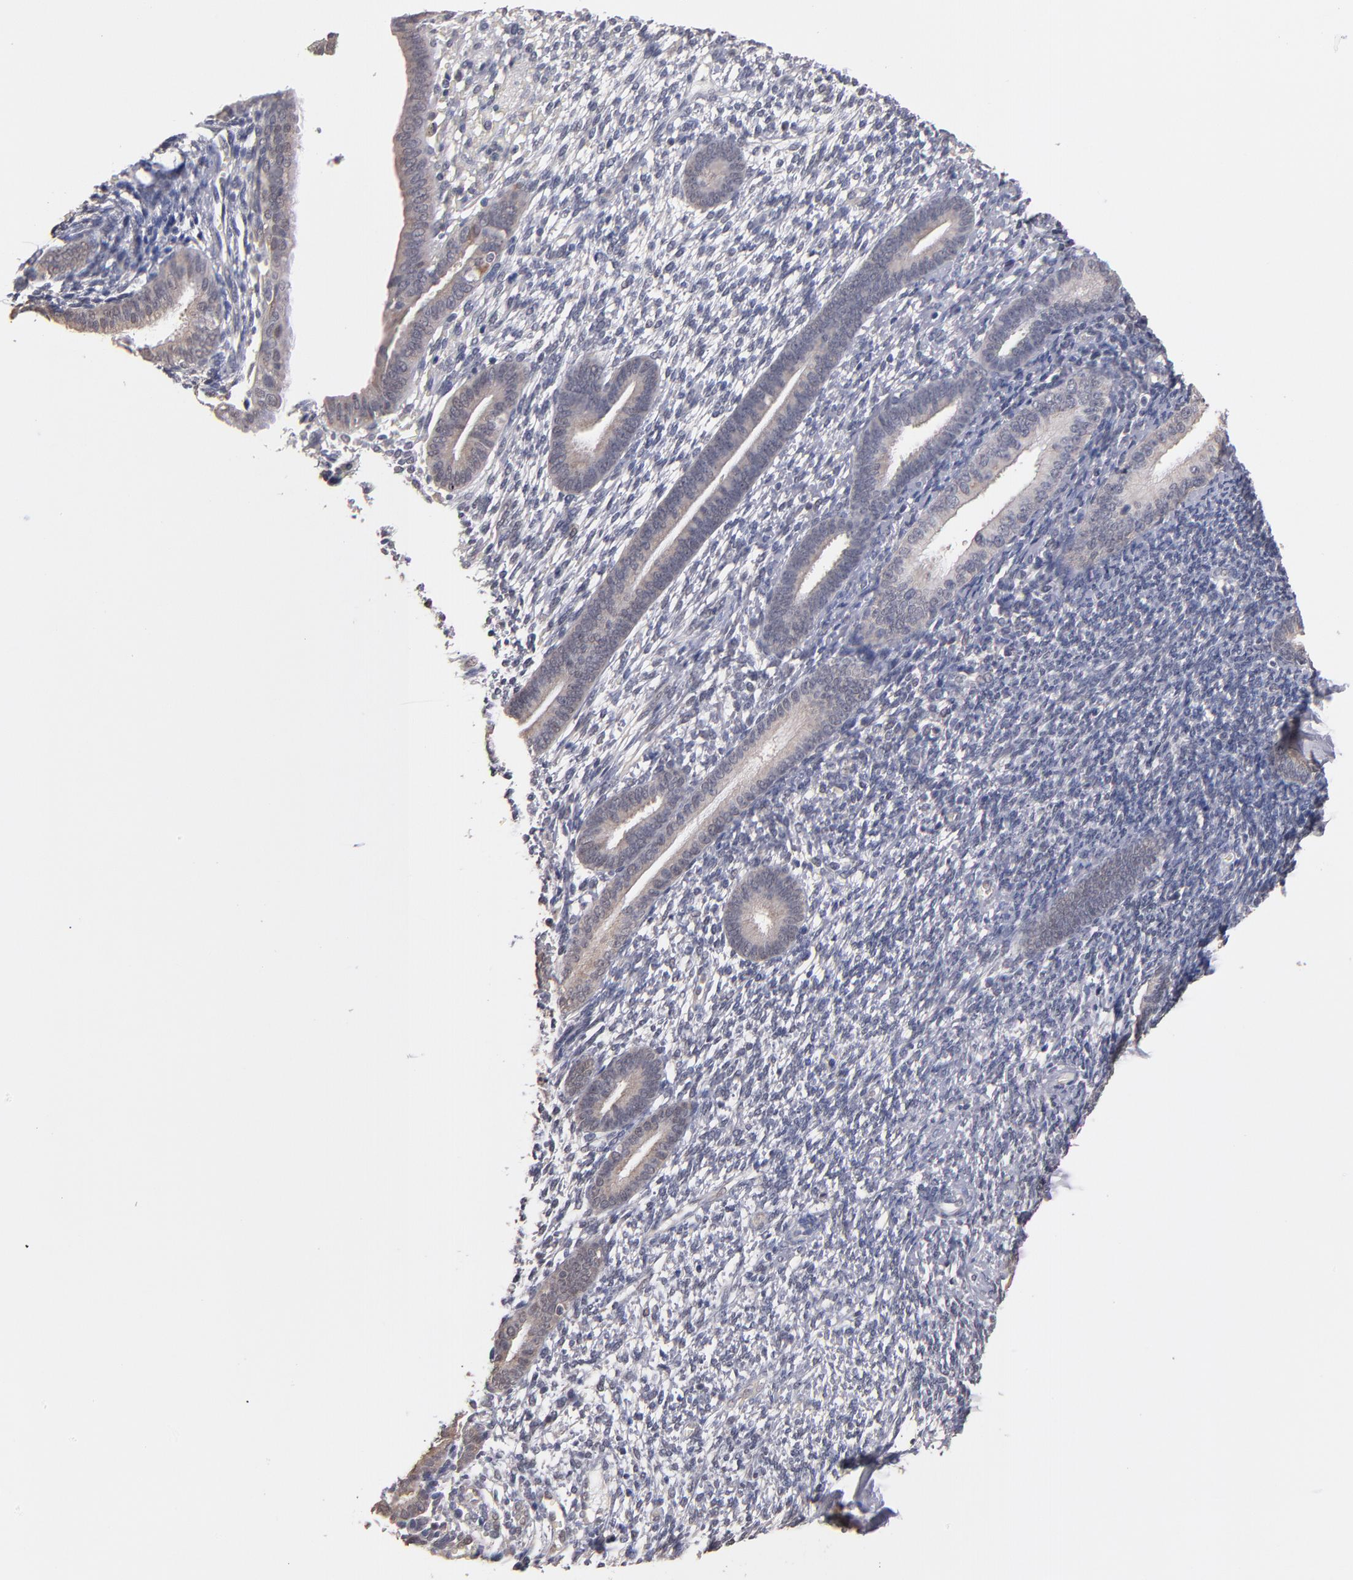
{"staining": {"intensity": "weak", "quantity": "25%-75%", "location": "cytoplasmic/membranous"}, "tissue": "endometrium", "cell_type": "Cells in endometrial stroma", "image_type": "normal", "snomed": [{"axis": "morphology", "description": "Normal tissue, NOS"}, {"axis": "topography", "description": "Smooth muscle"}, {"axis": "topography", "description": "Endometrium"}], "caption": "An immunohistochemistry (IHC) histopathology image of unremarkable tissue is shown. Protein staining in brown highlights weak cytoplasmic/membranous positivity in endometrium within cells in endometrial stroma.", "gene": "PSMD10", "patient": {"sex": "female", "age": 57}}